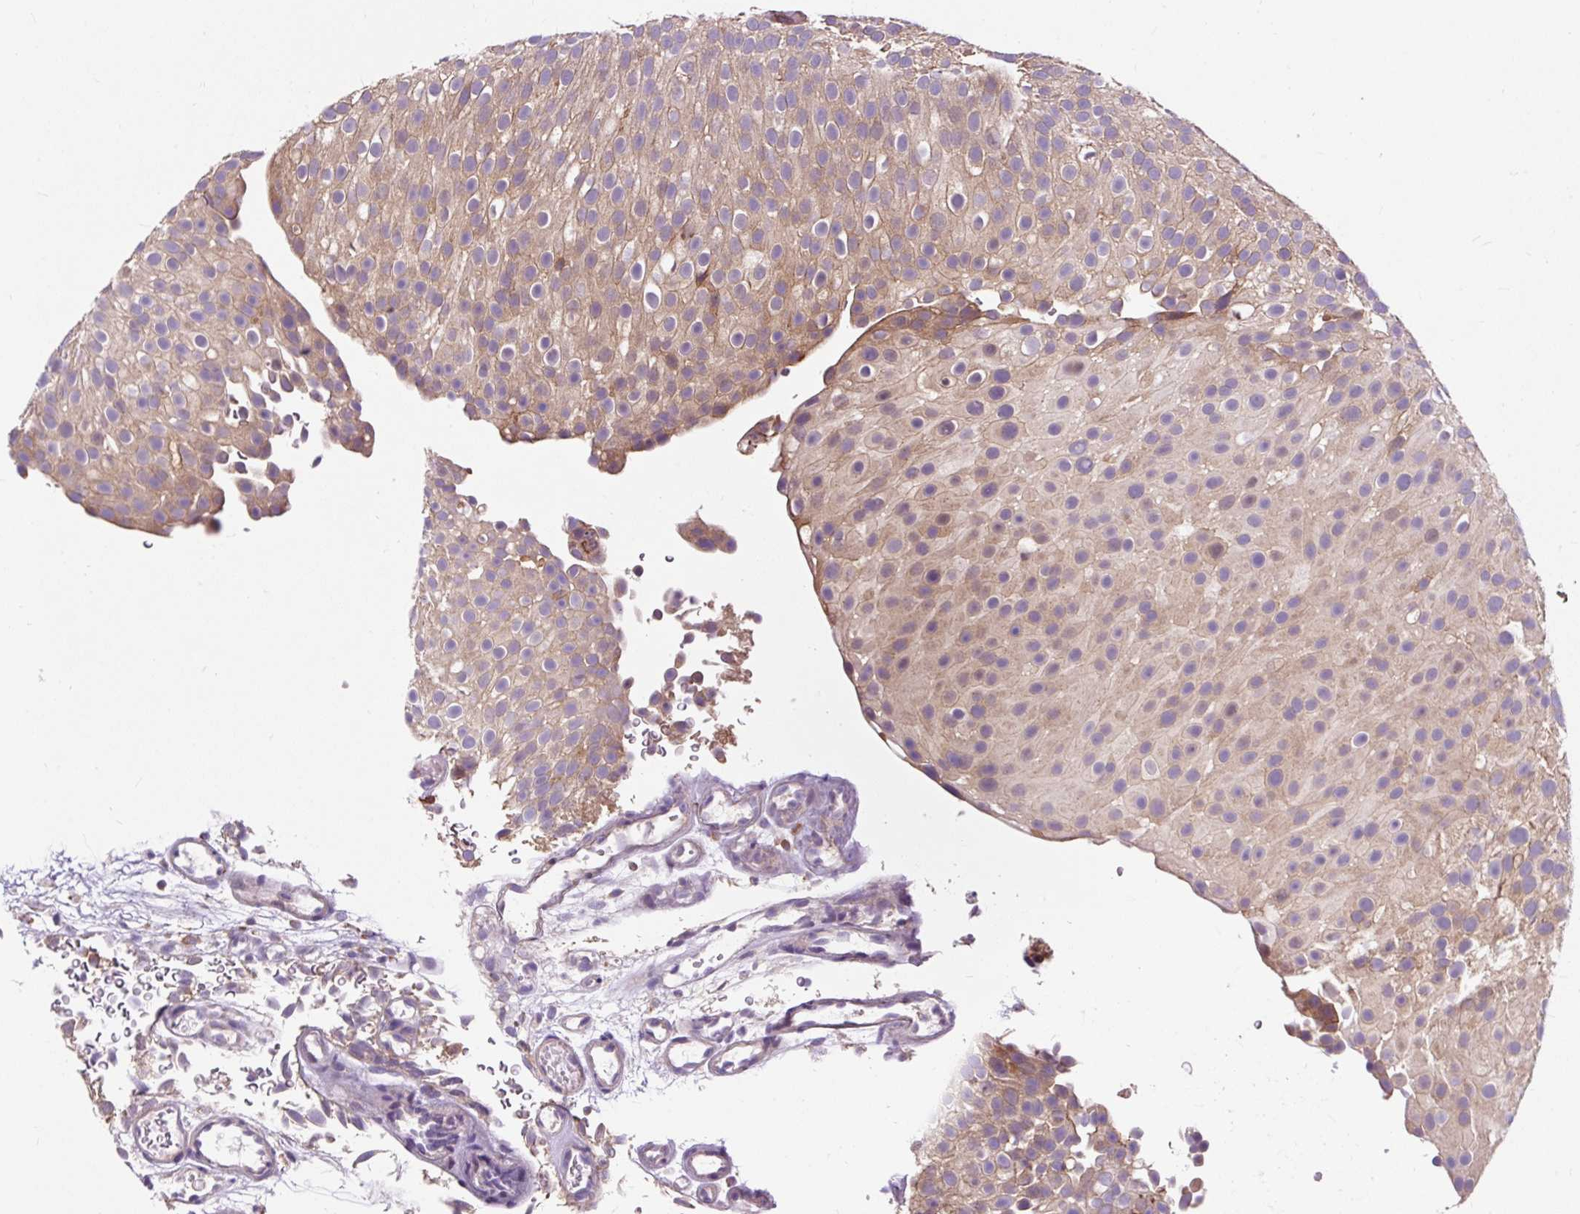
{"staining": {"intensity": "weak", "quantity": ">75%", "location": "cytoplasmic/membranous"}, "tissue": "urothelial cancer", "cell_type": "Tumor cells", "image_type": "cancer", "snomed": [{"axis": "morphology", "description": "Urothelial carcinoma, Low grade"}, {"axis": "topography", "description": "Urinary bladder"}], "caption": "Protein staining displays weak cytoplasmic/membranous positivity in approximately >75% of tumor cells in urothelial carcinoma (low-grade). The protein is shown in brown color, while the nuclei are stained blue.", "gene": "CISD3", "patient": {"sex": "male", "age": 78}}